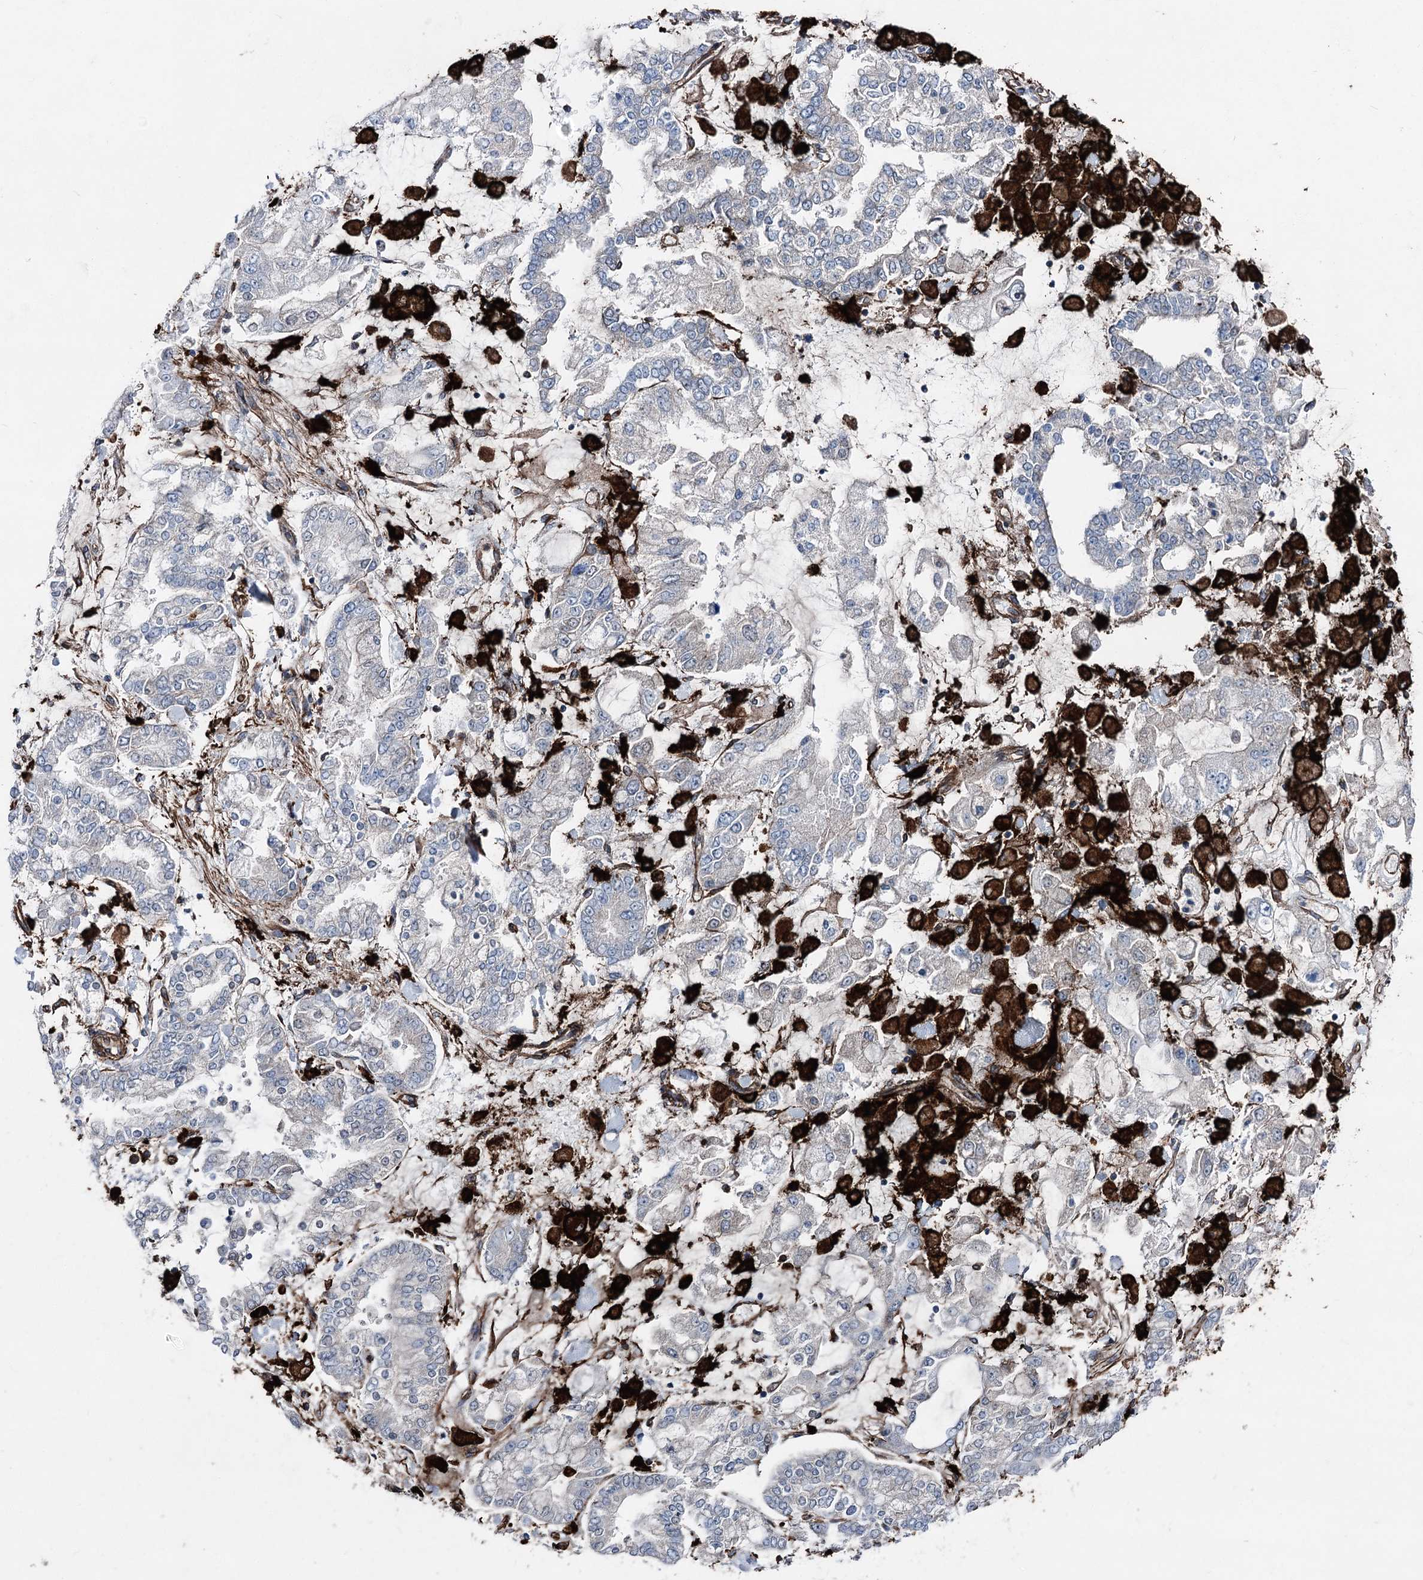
{"staining": {"intensity": "negative", "quantity": "none", "location": "none"}, "tissue": "stomach cancer", "cell_type": "Tumor cells", "image_type": "cancer", "snomed": [{"axis": "morphology", "description": "Normal tissue, NOS"}, {"axis": "morphology", "description": "Adenocarcinoma, NOS"}, {"axis": "topography", "description": "Stomach, upper"}, {"axis": "topography", "description": "Stomach"}], "caption": "Immunohistochemical staining of stomach adenocarcinoma exhibits no significant positivity in tumor cells. (DAB (3,3'-diaminobenzidine) immunohistochemistry (IHC) visualized using brightfield microscopy, high magnification).", "gene": "CLEC4M", "patient": {"sex": "male", "age": 76}}